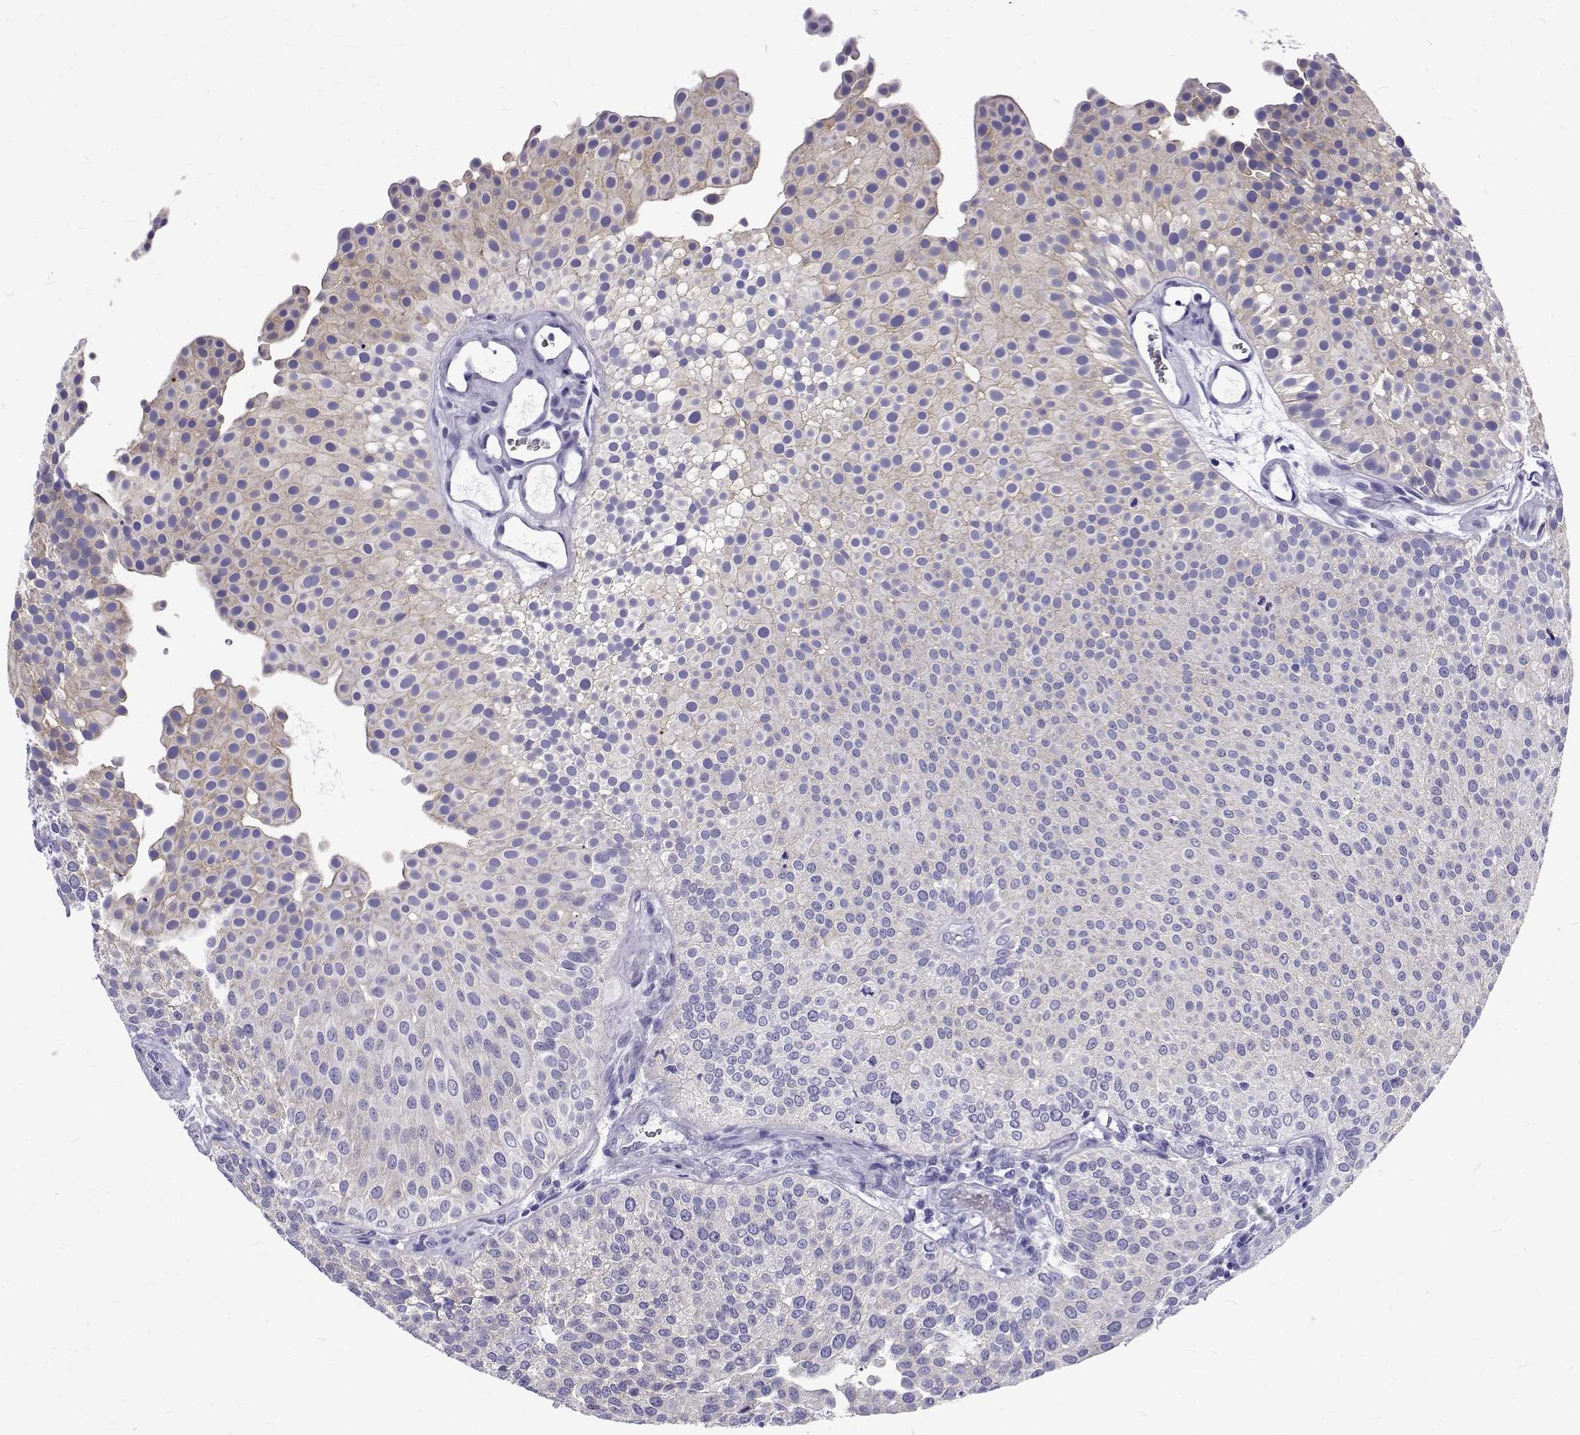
{"staining": {"intensity": "weak", "quantity": "<25%", "location": "cytoplasmic/membranous"}, "tissue": "urothelial cancer", "cell_type": "Tumor cells", "image_type": "cancer", "snomed": [{"axis": "morphology", "description": "Urothelial carcinoma, Low grade"}, {"axis": "topography", "description": "Urinary bladder"}], "caption": "An IHC histopathology image of urothelial cancer is shown. There is no staining in tumor cells of urothelial cancer.", "gene": "IGSF1", "patient": {"sex": "female", "age": 87}}